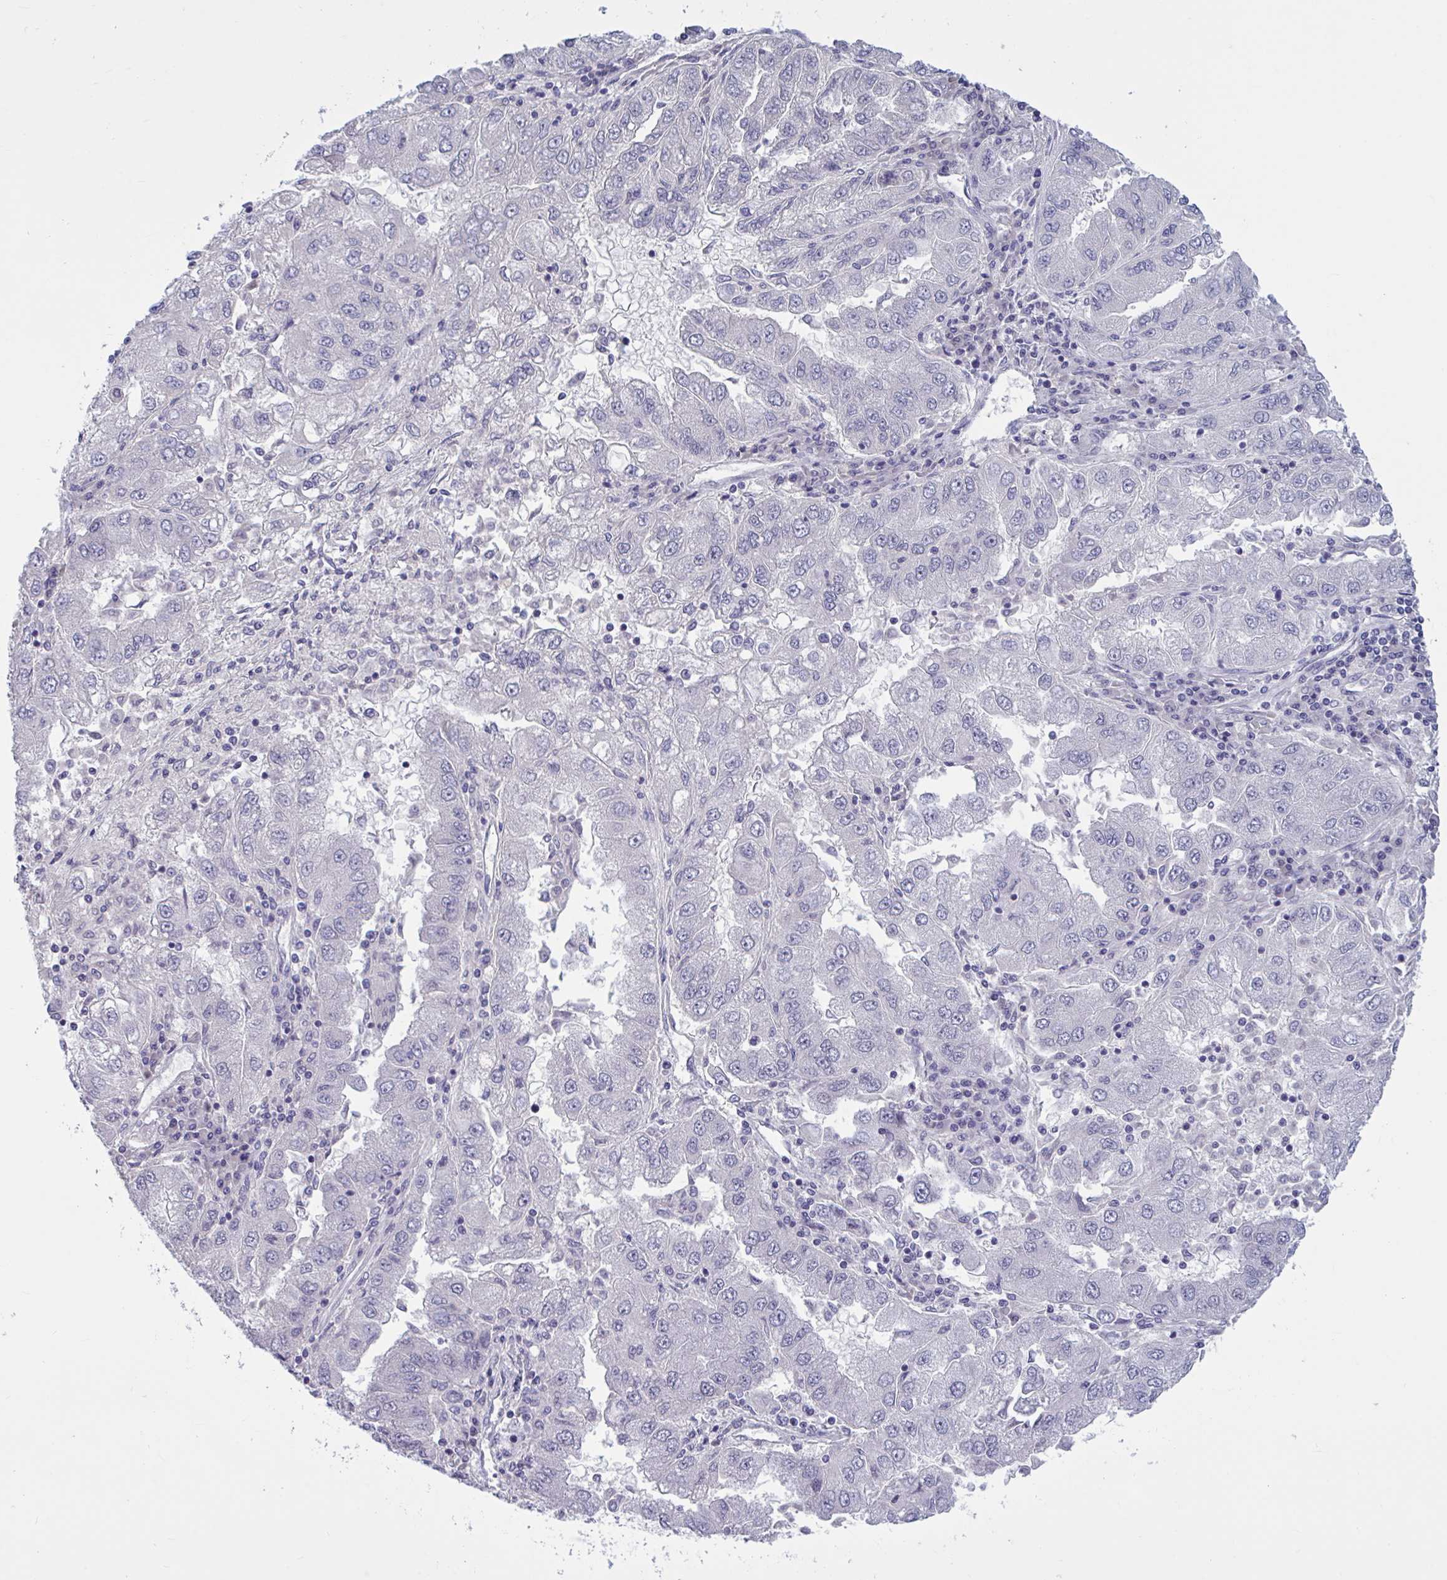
{"staining": {"intensity": "negative", "quantity": "none", "location": "none"}, "tissue": "lung cancer", "cell_type": "Tumor cells", "image_type": "cancer", "snomed": [{"axis": "morphology", "description": "Adenocarcinoma, NOS"}, {"axis": "morphology", "description": "Adenocarcinoma primary or metastatic"}, {"axis": "topography", "description": "Lung"}], "caption": "This photomicrograph is of lung cancer (adenocarcinoma) stained with immunohistochemistry to label a protein in brown with the nuclei are counter-stained blue. There is no staining in tumor cells. (Stains: DAB immunohistochemistry (IHC) with hematoxylin counter stain, Microscopy: brightfield microscopy at high magnification).", "gene": "CNGB3", "patient": {"sex": "male", "age": 74}}